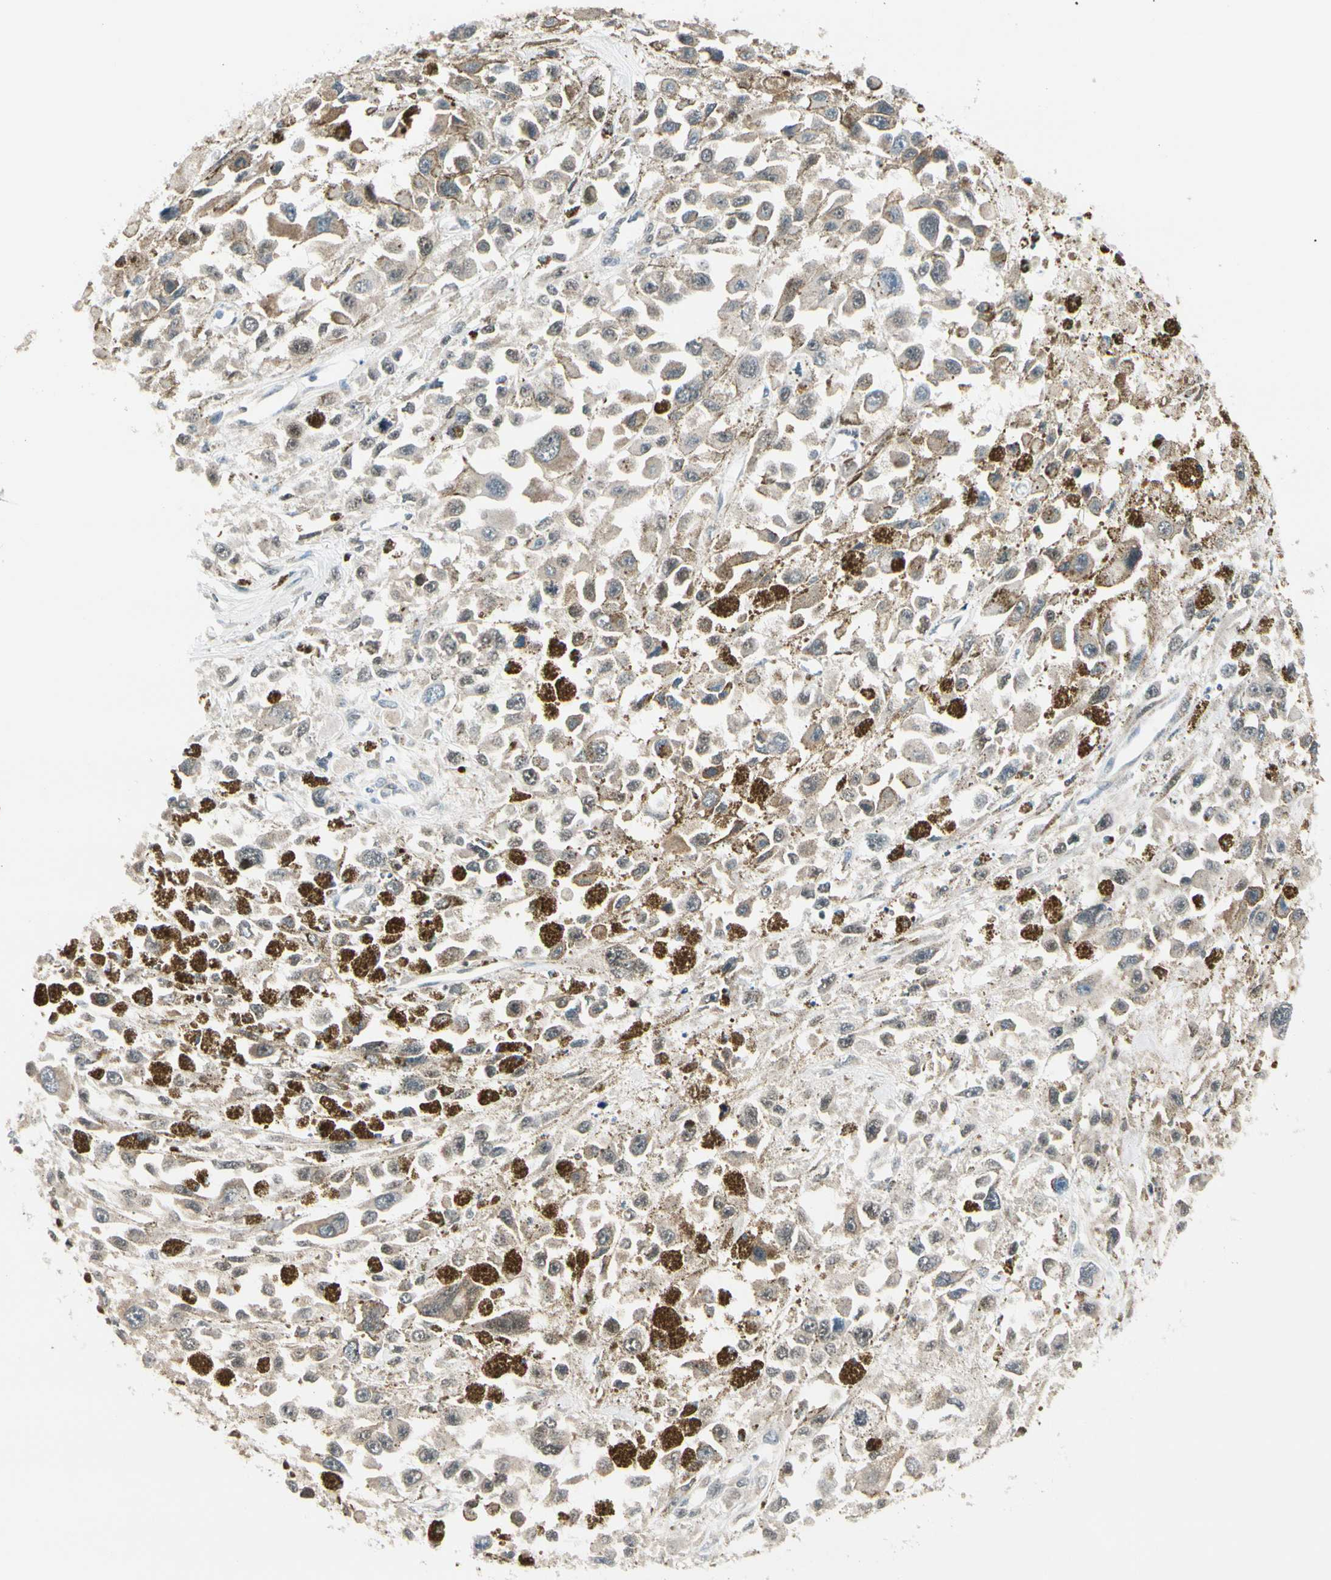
{"staining": {"intensity": "weak", "quantity": ">75%", "location": "cytoplasmic/membranous"}, "tissue": "melanoma", "cell_type": "Tumor cells", "image_type": "cancer", "snomed": [{"axis": "morphology", "description": "Malignant melanoma, Metastatic site"}, {"axis": "topography", "description": "Lymph node"}], "caption": "Malignant melanoma (metastatic site) stained with IHC demonstrates weak cytoplasmic/membranous positivity in about >75% of tumor cells. (Stains: DAB (3,3'-diaminobenzidine) in brown, nuclei in blue, Microscopy: brightfield microscopy at high magnification).", "gene": "DAXX", "patient": {"sex": "male", "age": 59}}